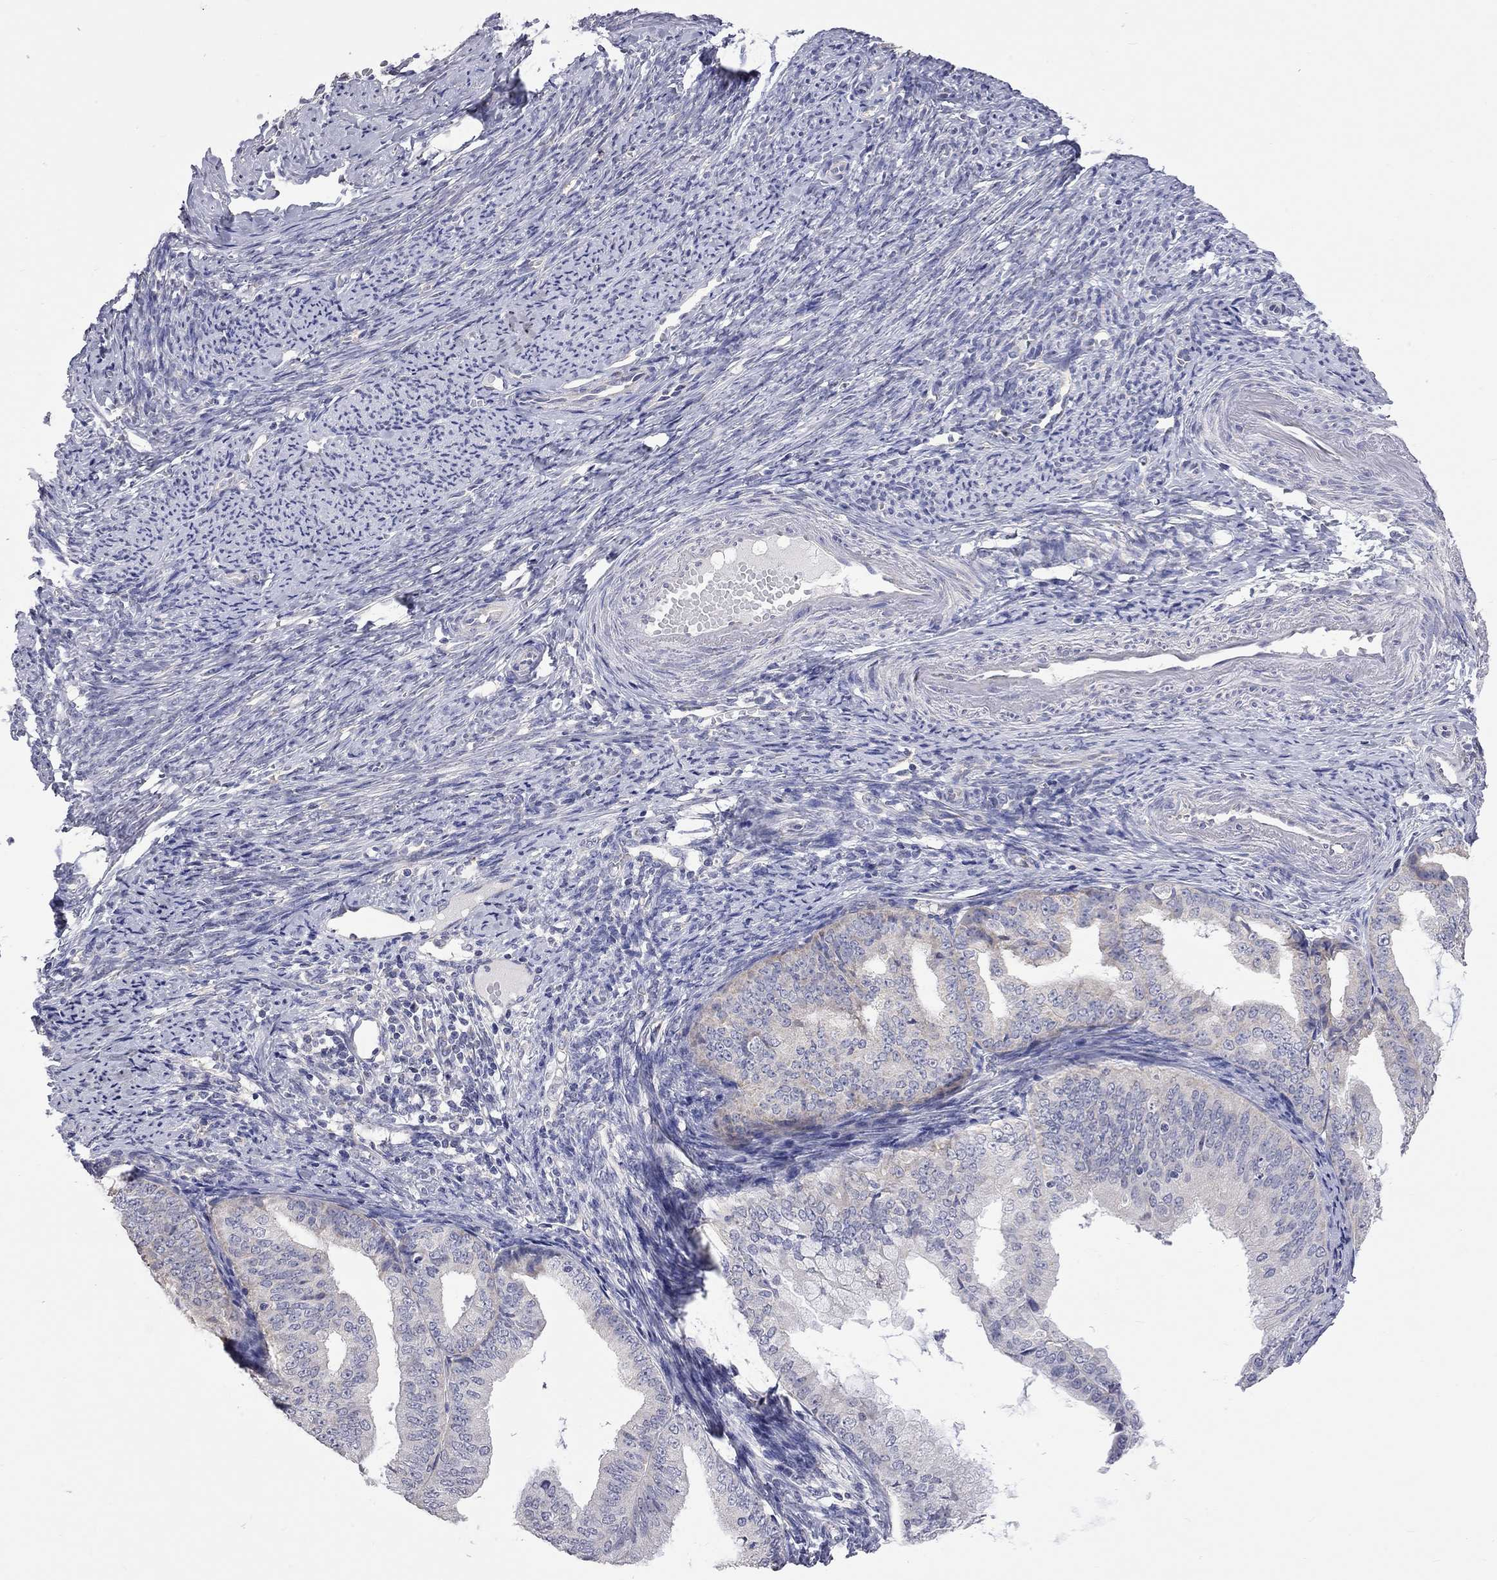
{"staining": {"intensity": "negative", "quantity": "none", "location": "none"}, "tissue": "endometrial cancer", "cell_type": "Tumor cells", "image_type": "cancer", "snomed": [{"axis": "morphology", "description": "Adenocarcinoma, NOS"}, {"axis": "topography", "description": "Endometrium"}], "caption": "Tumor cells are negative for brown protein staining in endometrial cancer (adenocarcinoma).", "gene": "OPRK1", "patient": {"sex": "female", "age": 63}}